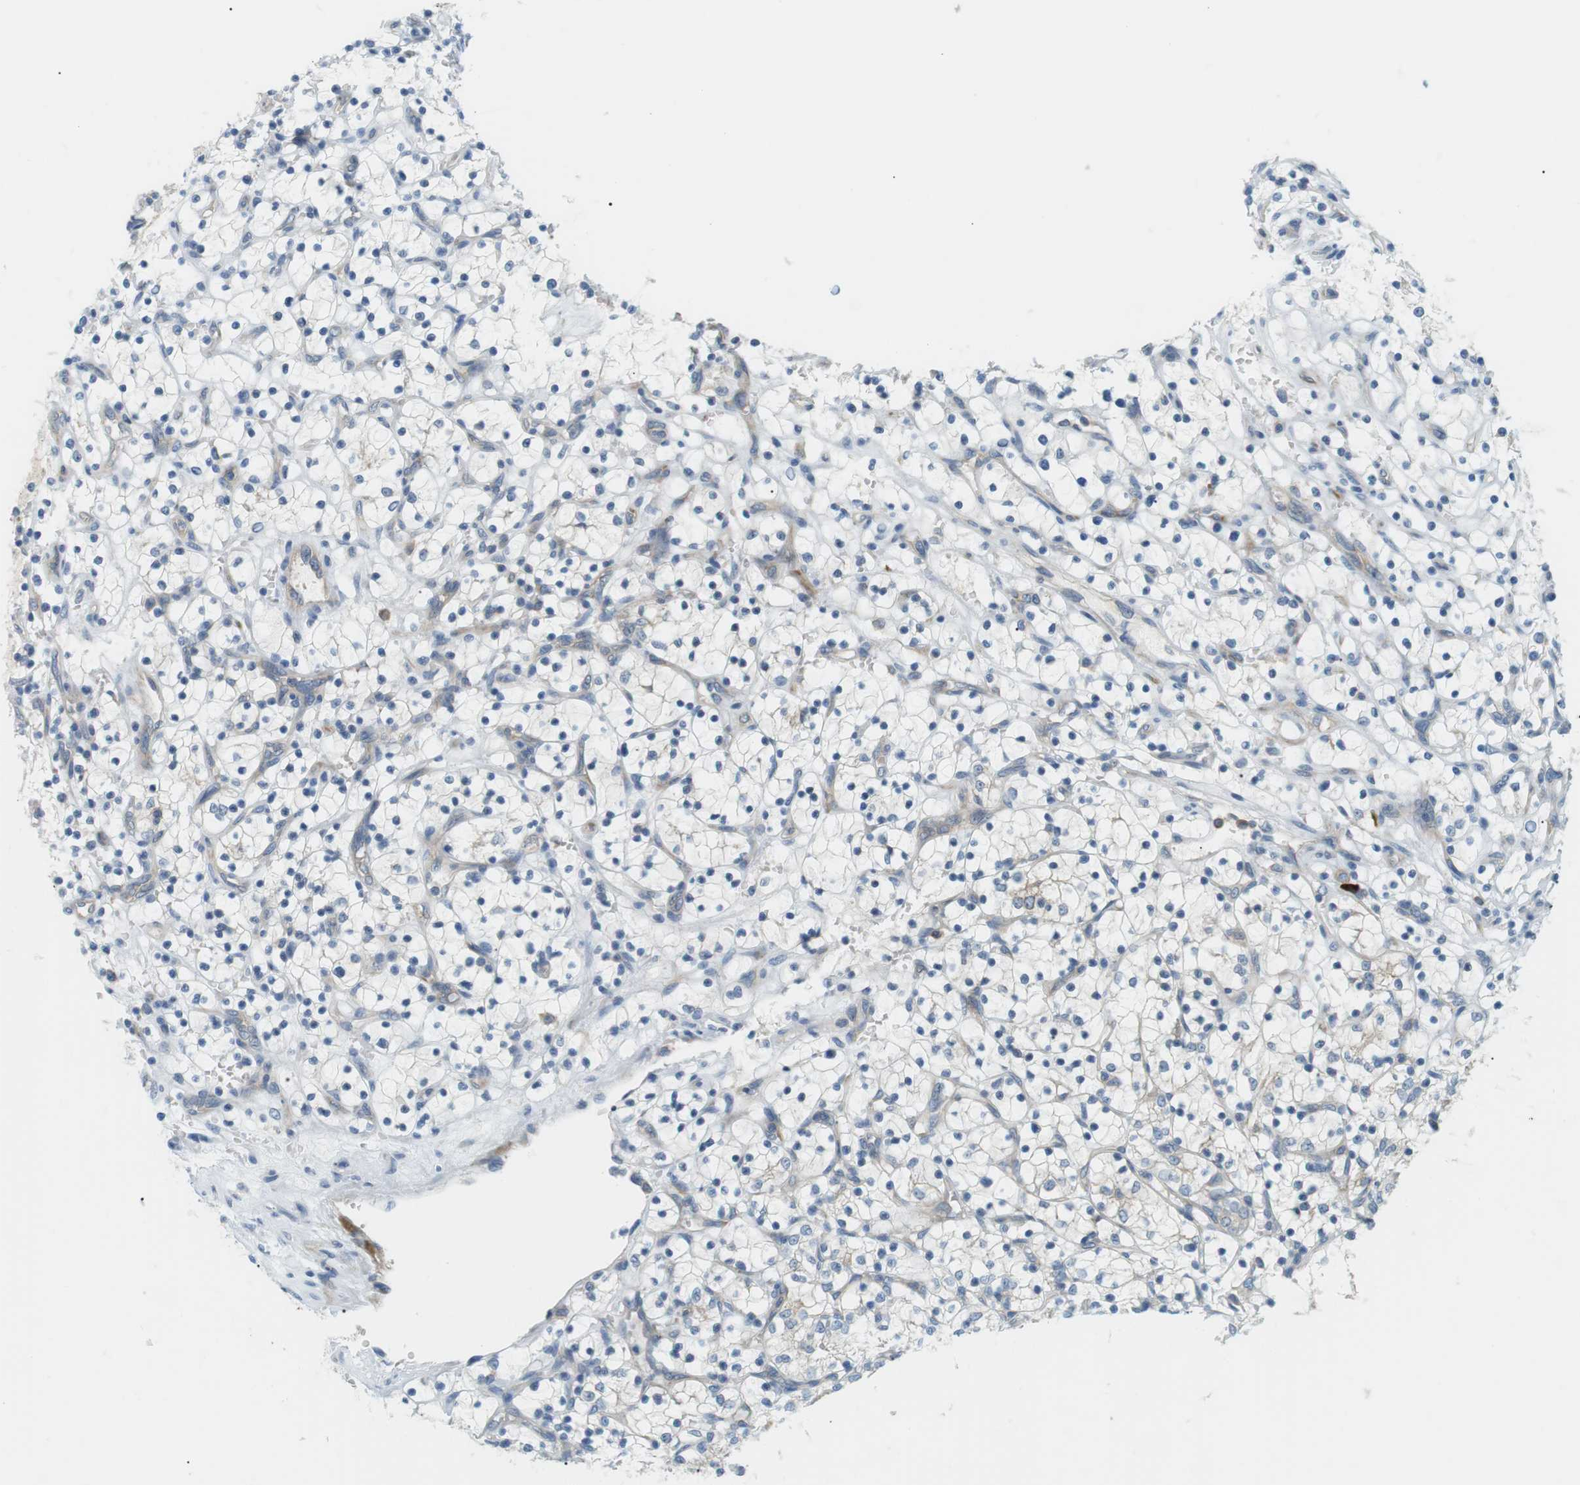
{"staining": {"intensity": "negative", "quantity": "none", "location": "none"}, "tissue": "renal cancer", "cell_type": "Tumor cells", "image_type": "cancer", "snomed": [{"axis": "morphology", "description": "Adenocarcinoma, NOS"}, {"axis": "topography", "description": "Kidney"}], "caption": "IHC of human renal cancer (adenocarcinoma) shows no positivity in tumor cells. (Stains: DAB immunohistochemistry with hematoxylin counter stain, Microscopy: brightfield microscopy at high magnification).", "gene": "TMEM200A", "patient": {"sex": "female", "age": 69}}